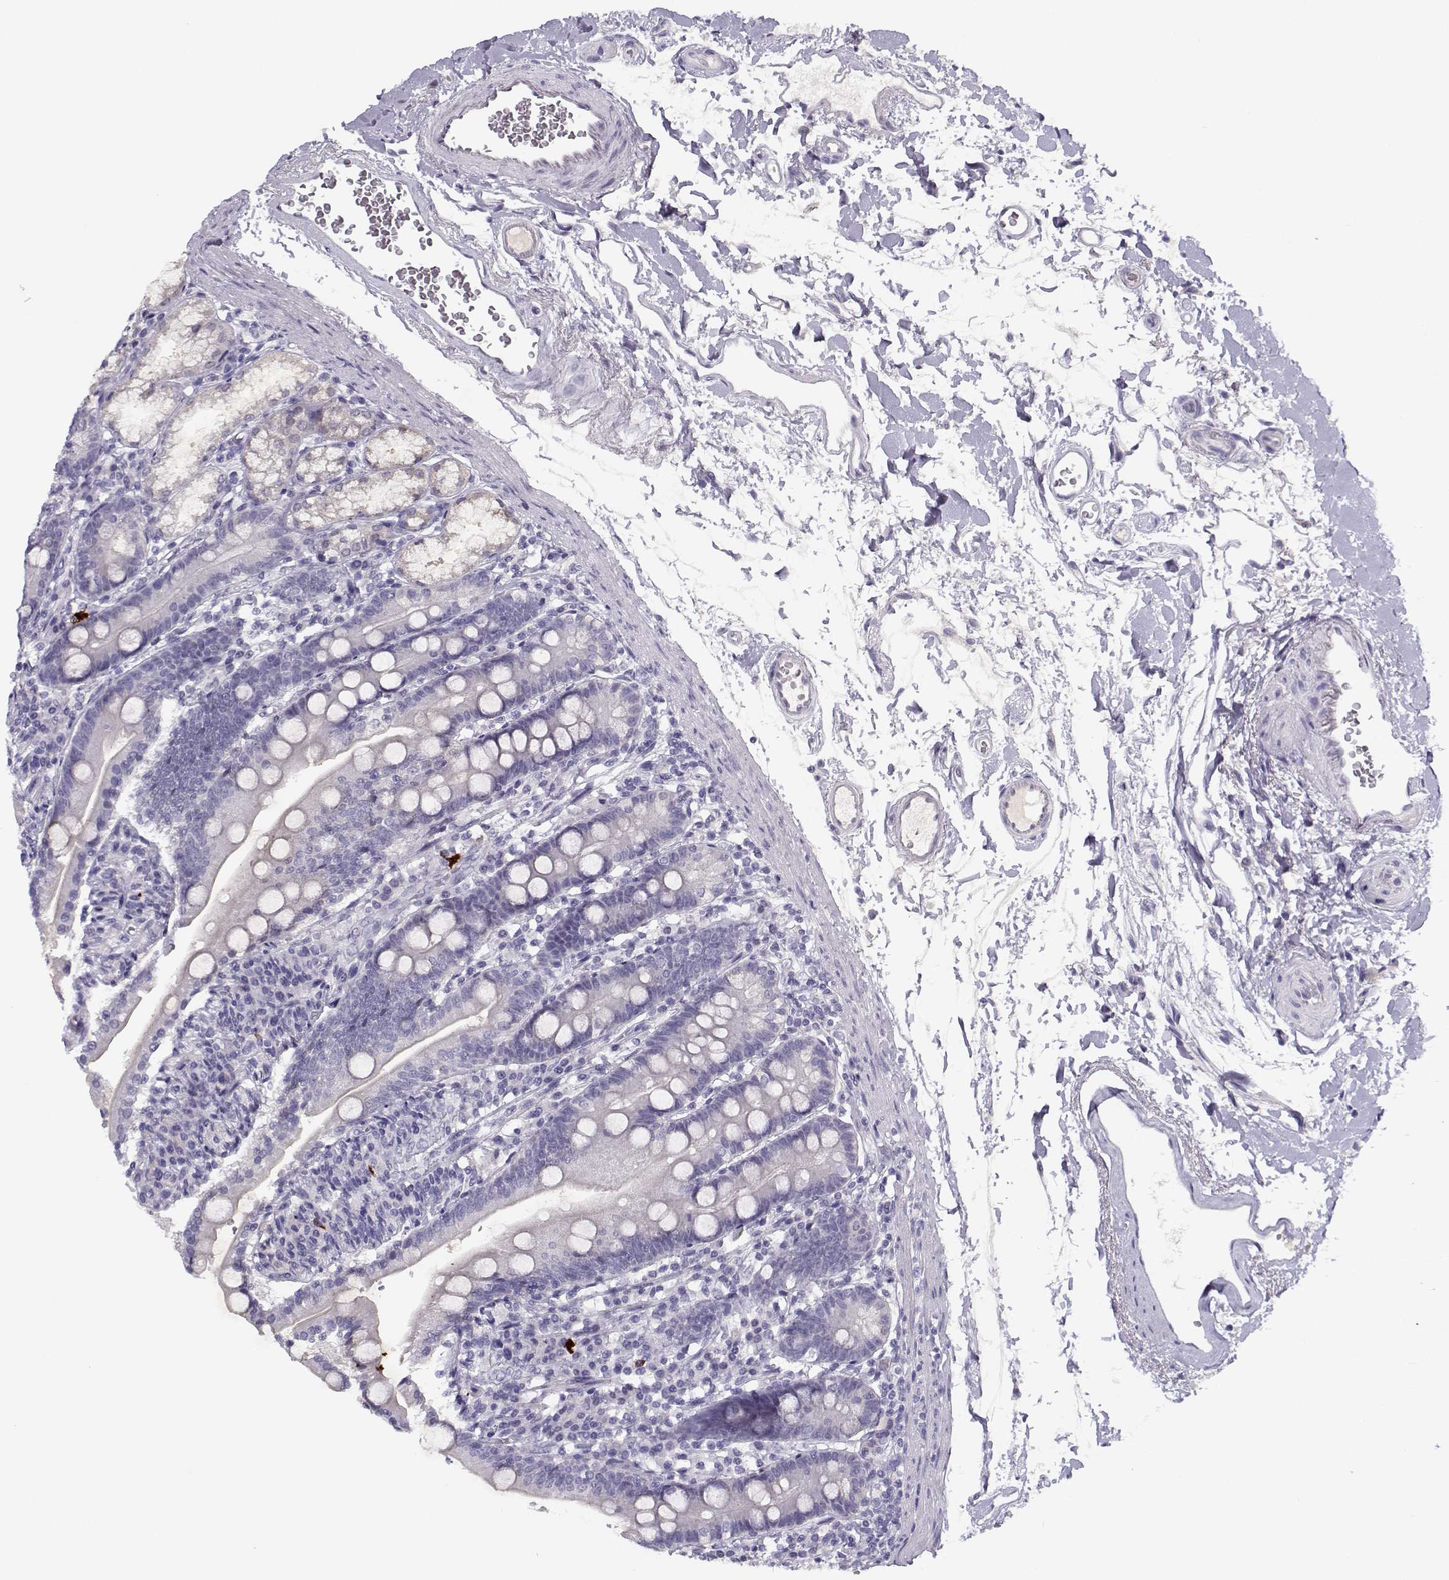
{"staining": {"intensity": "negative", "quantity": "none", "location": "none"}, "tissue": "duodenum", "cell_type": "Glandular cells", "image_type": "normal", "snomed": [{"axis": "morphology", "description": "Normal tissue, NOS"}, {"axis": "topography", "description": "Duodenum"}], "caption": "Benign duodenum was stained to show a protein in brown. There is no significant staining in glandular cells. Nuclei are stained in blue.", "gene": "CFAP77", "patient": {"sex": "female", "age": 67}}